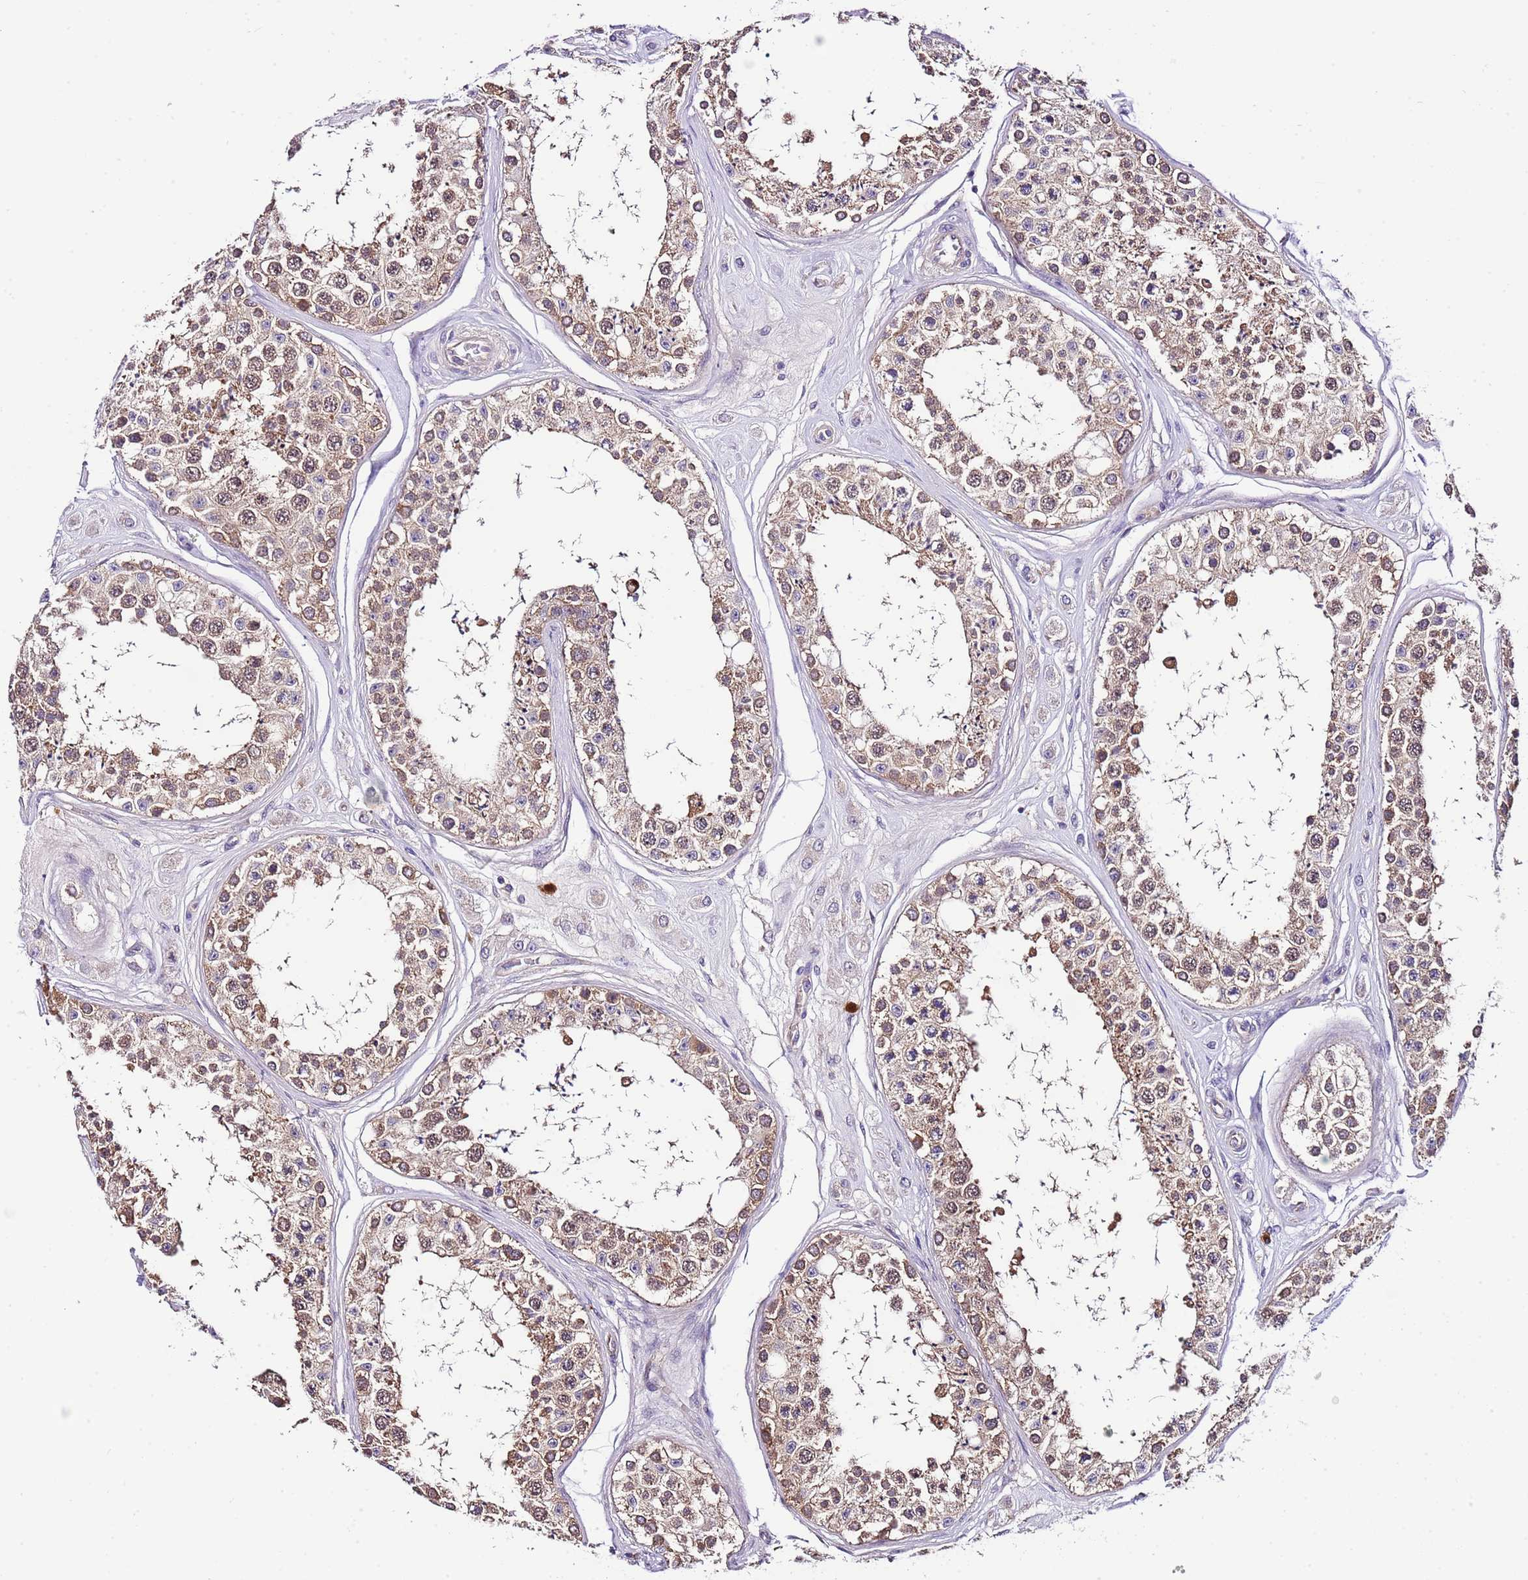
{"staining": {"intensity": "moderate", "quantity": ">75%", "location": "cytoplasmic/membranous,nuclear"}, "tissue": "testis", "cell_type": "Cells in seminiferous ducts", "image_type": "normal", "snomed": [{"axis": "morphology", "description": "Normal tissue, NOS"}, {"axis": "topography", "description": "Testis"}], "caption": "Protein expression analysis of normal testis shows moderate cytoplasmic/membranous,nuclear staining in approximately >75% of cells in seminiferous ducts.", "gene": "DONSON", "patient": {"sex": "male", "age": 25}}